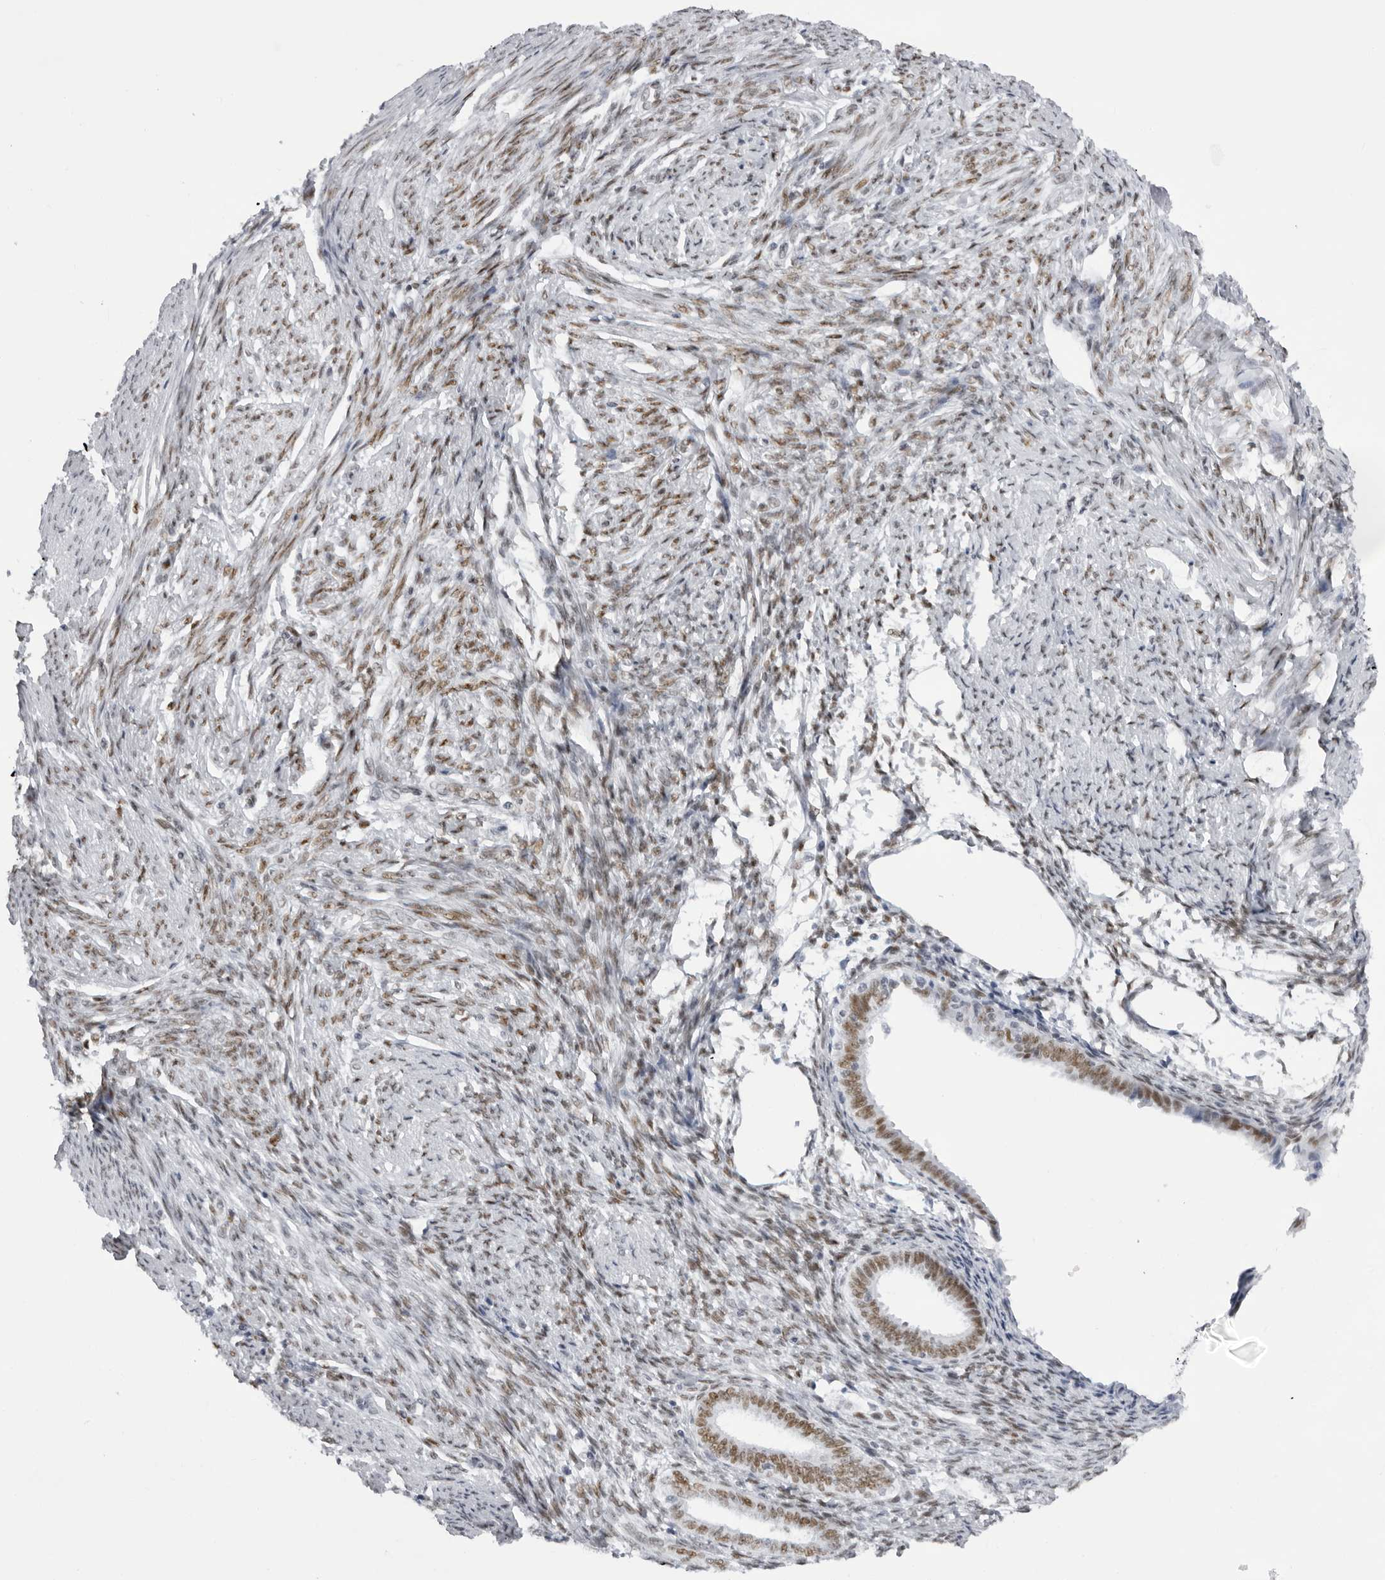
{"staining": {"intensity": "moderate", "quantity": ">75%", "location": "nuclear"}, "tissue": "endometrial cancer", "cell_type": "Tumor cells", "image_type": "cancer", "snomed": [{"axis": "morphology", "description": "Adenocarcinoma, NOS"}, {"axis": "topography", "description": "Endometrium"}], "caption": "Protein staining of endometrial cancer (adenocarcinoma) tissue demonstrates moderate nuclear positivity in approximately >75% of tumor cells.", "gene": "IRF2BP2", "patient": {"sex": "female", "age": 51}}